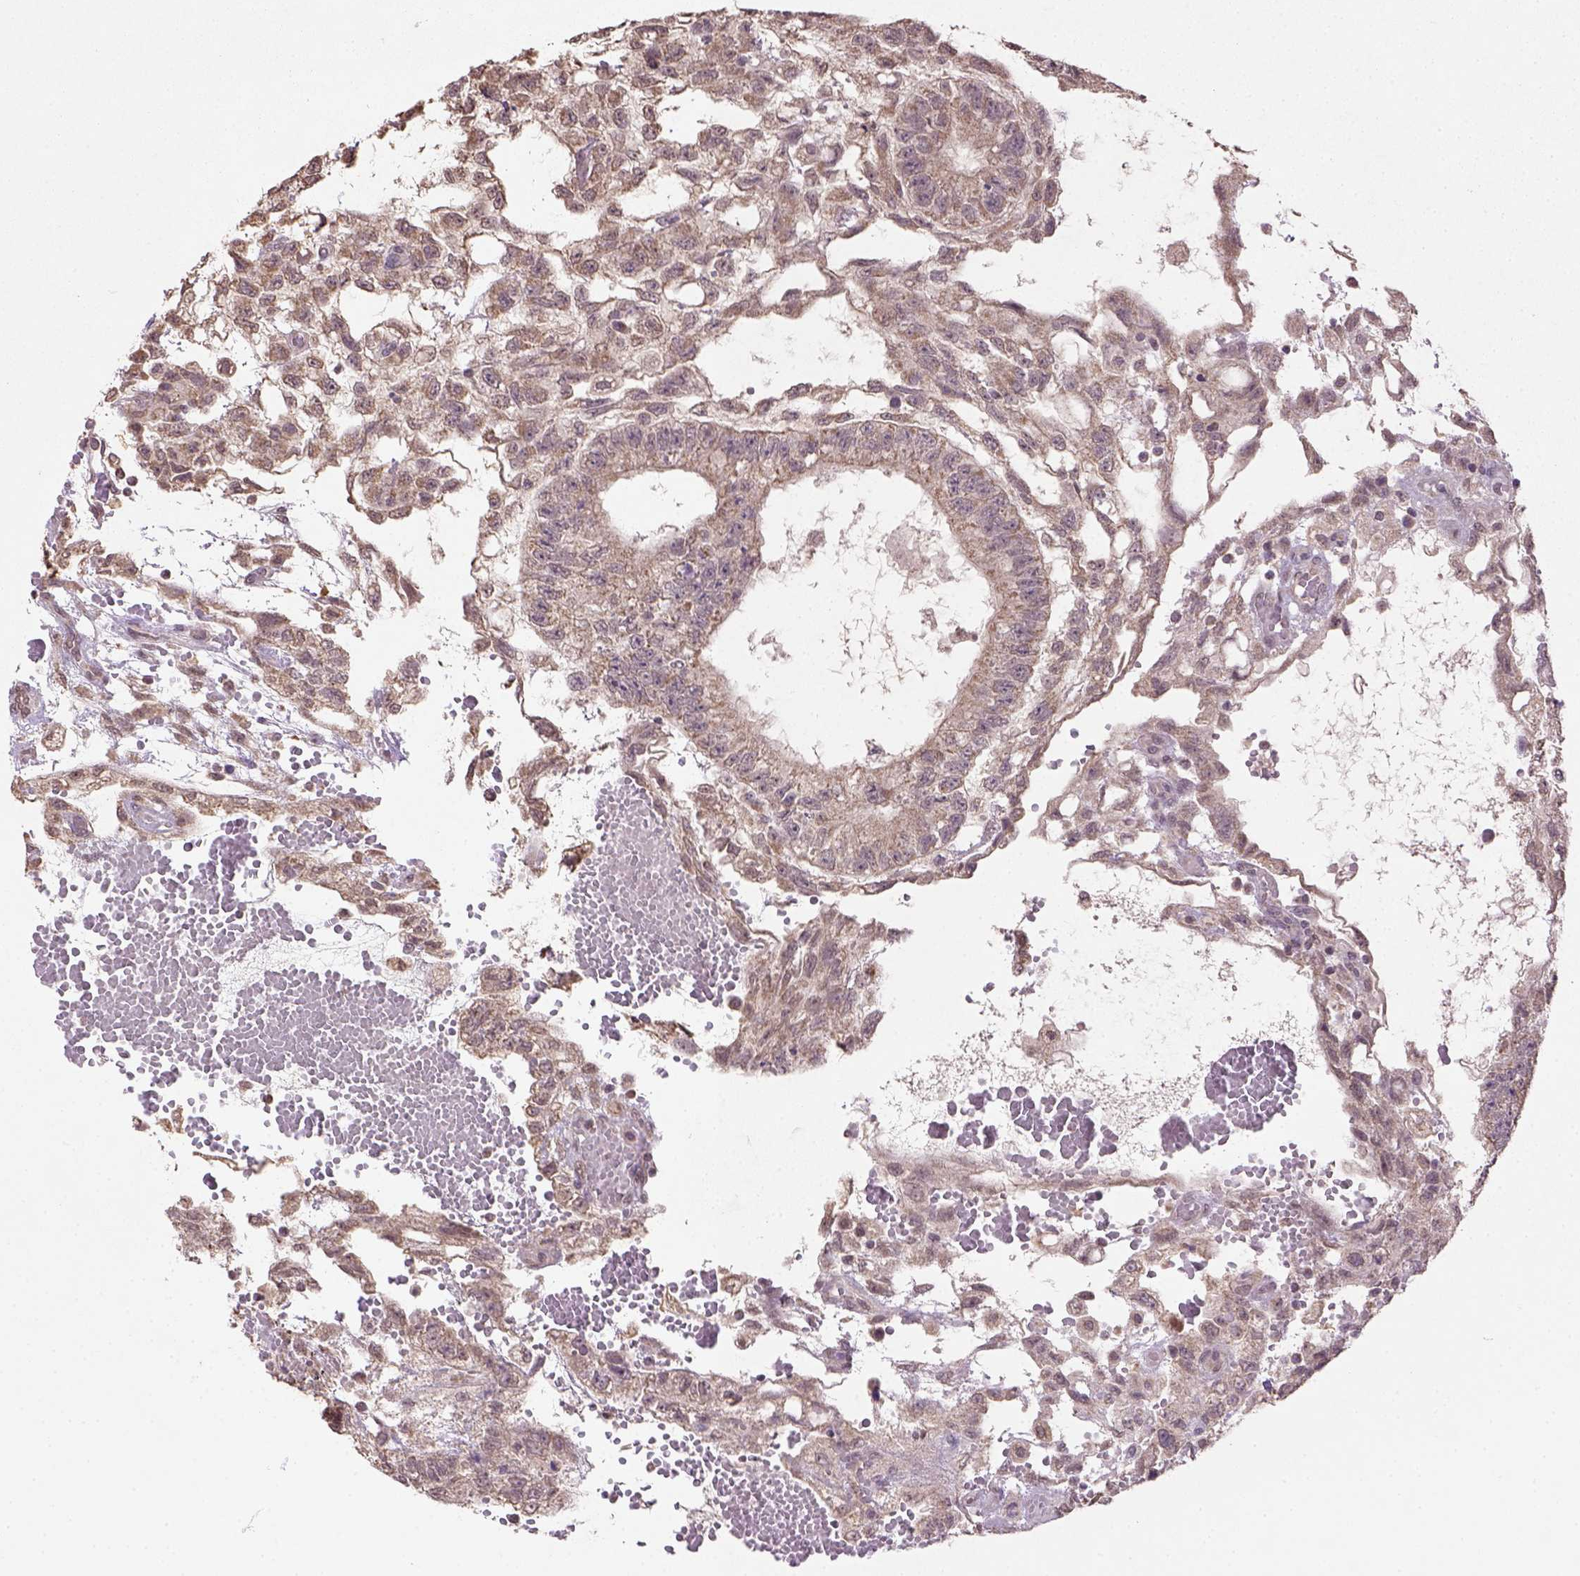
{"staining": {"intensity": "moderate", "quantity": "<25%", "location": "cytoplasmic/membranous"}, "tissue": "testis cancer", "cell_type": "Tumor cells", "image_type": "cancer", "snomed": [{"axis": "morphology", "description": "Carcinoma, Embryonal, NOS"}, {"axis": "topography", "description": "Testis"}], "caption": "Brown immunohistochemical staining in human embryonal carcinoma (testis) displays moderate cytoplasmic/membranous positivity in approximately <25% of tumor cells.", "gene": "NUDT10", "patient": {"sex": "male", "age": 32}}